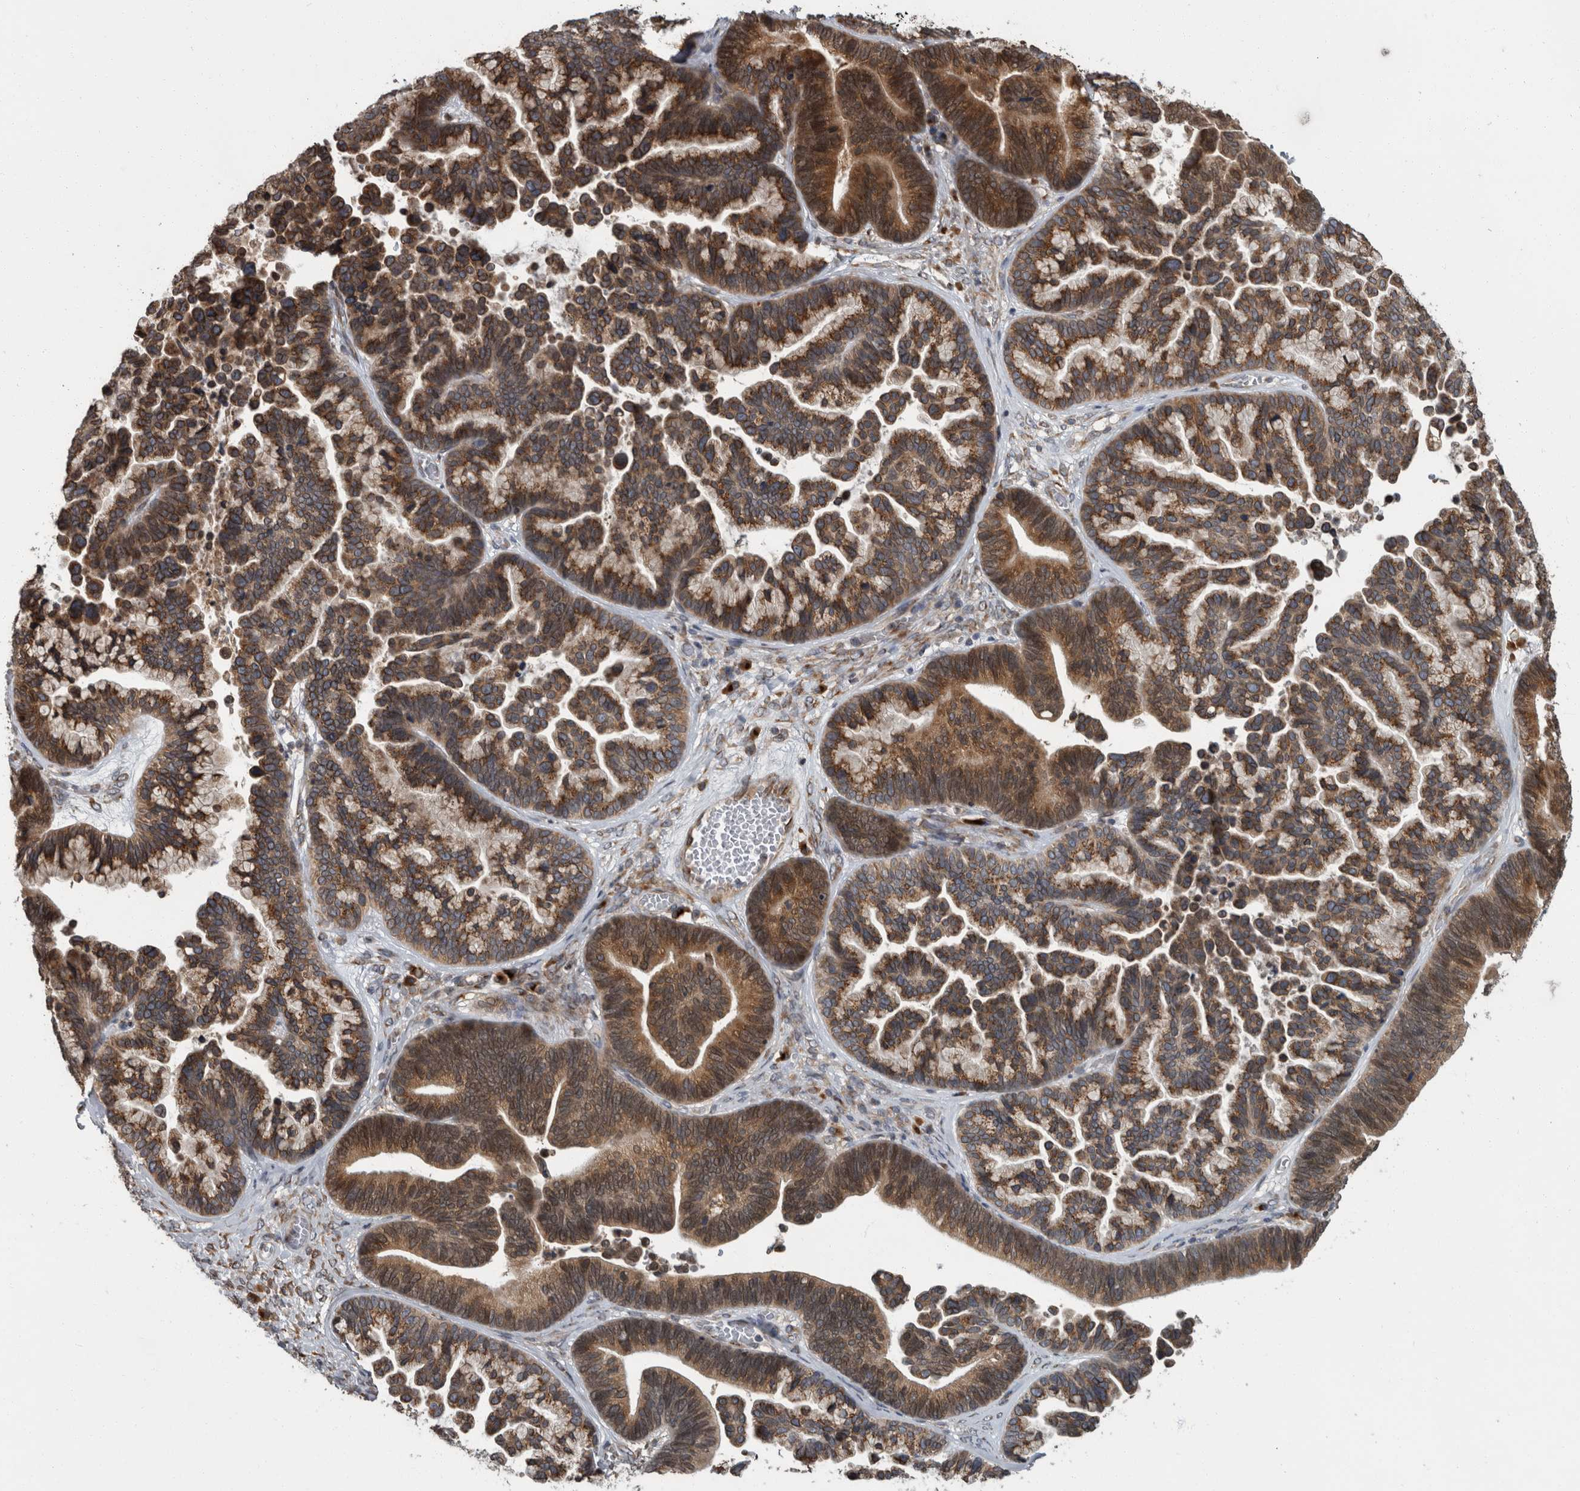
{"staining": {"intensity": "moderate", "quantity": ">75%", "location": "cytoplasmic/membranous"}, "tissue": "ovarian cancer", "cell_type": "Tumor cells", "image_type": "cancer", "snomed": [{"axis": "morphology", "description": "Cystadenocarcinoma, serous, NOS"}, {"axis": "topography", "description": "Ovary"}], "caption": "Immunohistochemistry (IHC) (DAB (3,3'-diaminobenzidine)) staining of ovarian serous cystadenocarcinoma shows moderate cytoplasmic/membranous protein staining in approximately >75% of tumor cells.", "gene": "LMAN2L", "patient": {"sex": "female", "age": 56}}